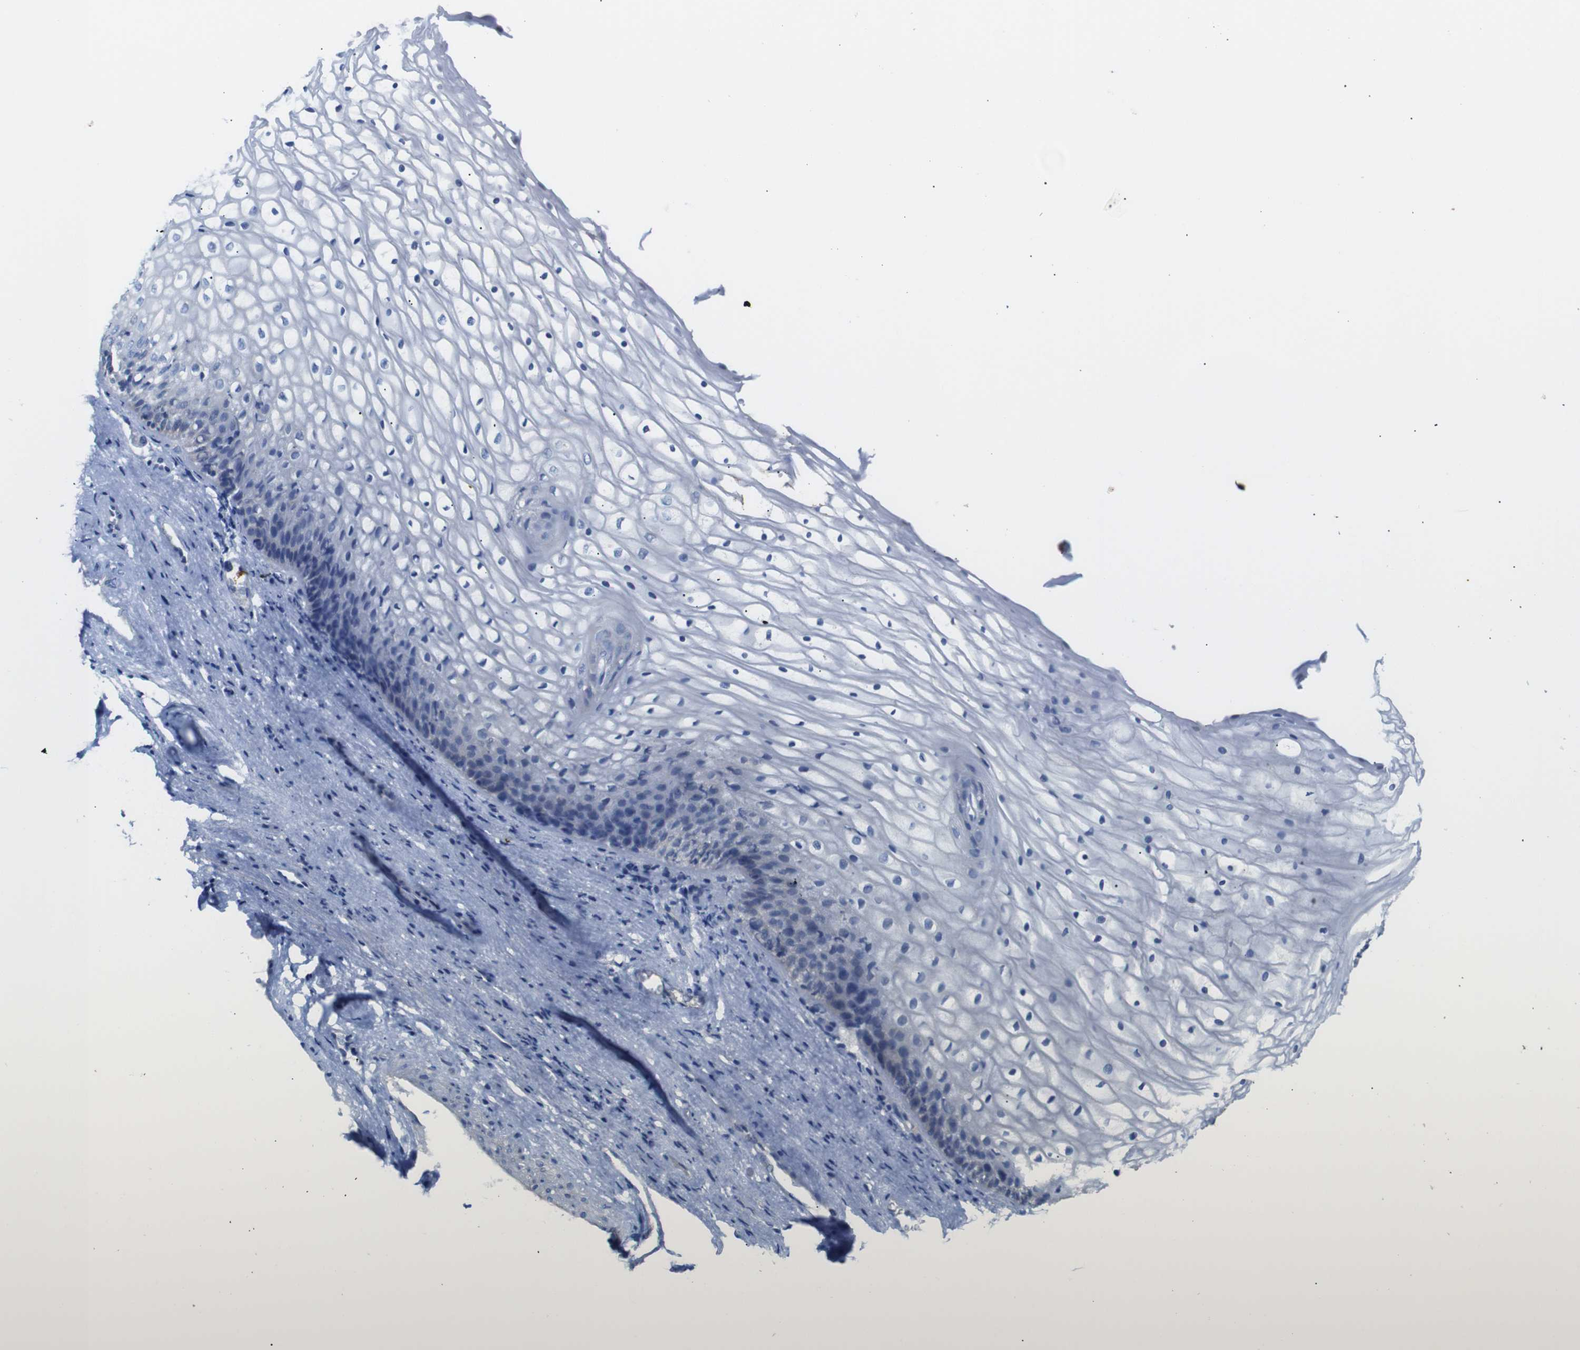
{"staining": {"intensity": "negative", "quantity": "none", "location": "none"}, "tissue": "vagina", "cell_type": "Squamous epithelial cells", "image_type": "normal", "snomed": [{"axis": "morphology", "description": "Normal tissue, NOS"}, {"axis": "topography", "description": "Vagina"}], "caption": "DAB immunohistochemical staining of benign human vagina exhibits no significant expression in squamous epithelial cells.", "gene": "ALOX15", "patient": {"sex": "female", "age": 34}}